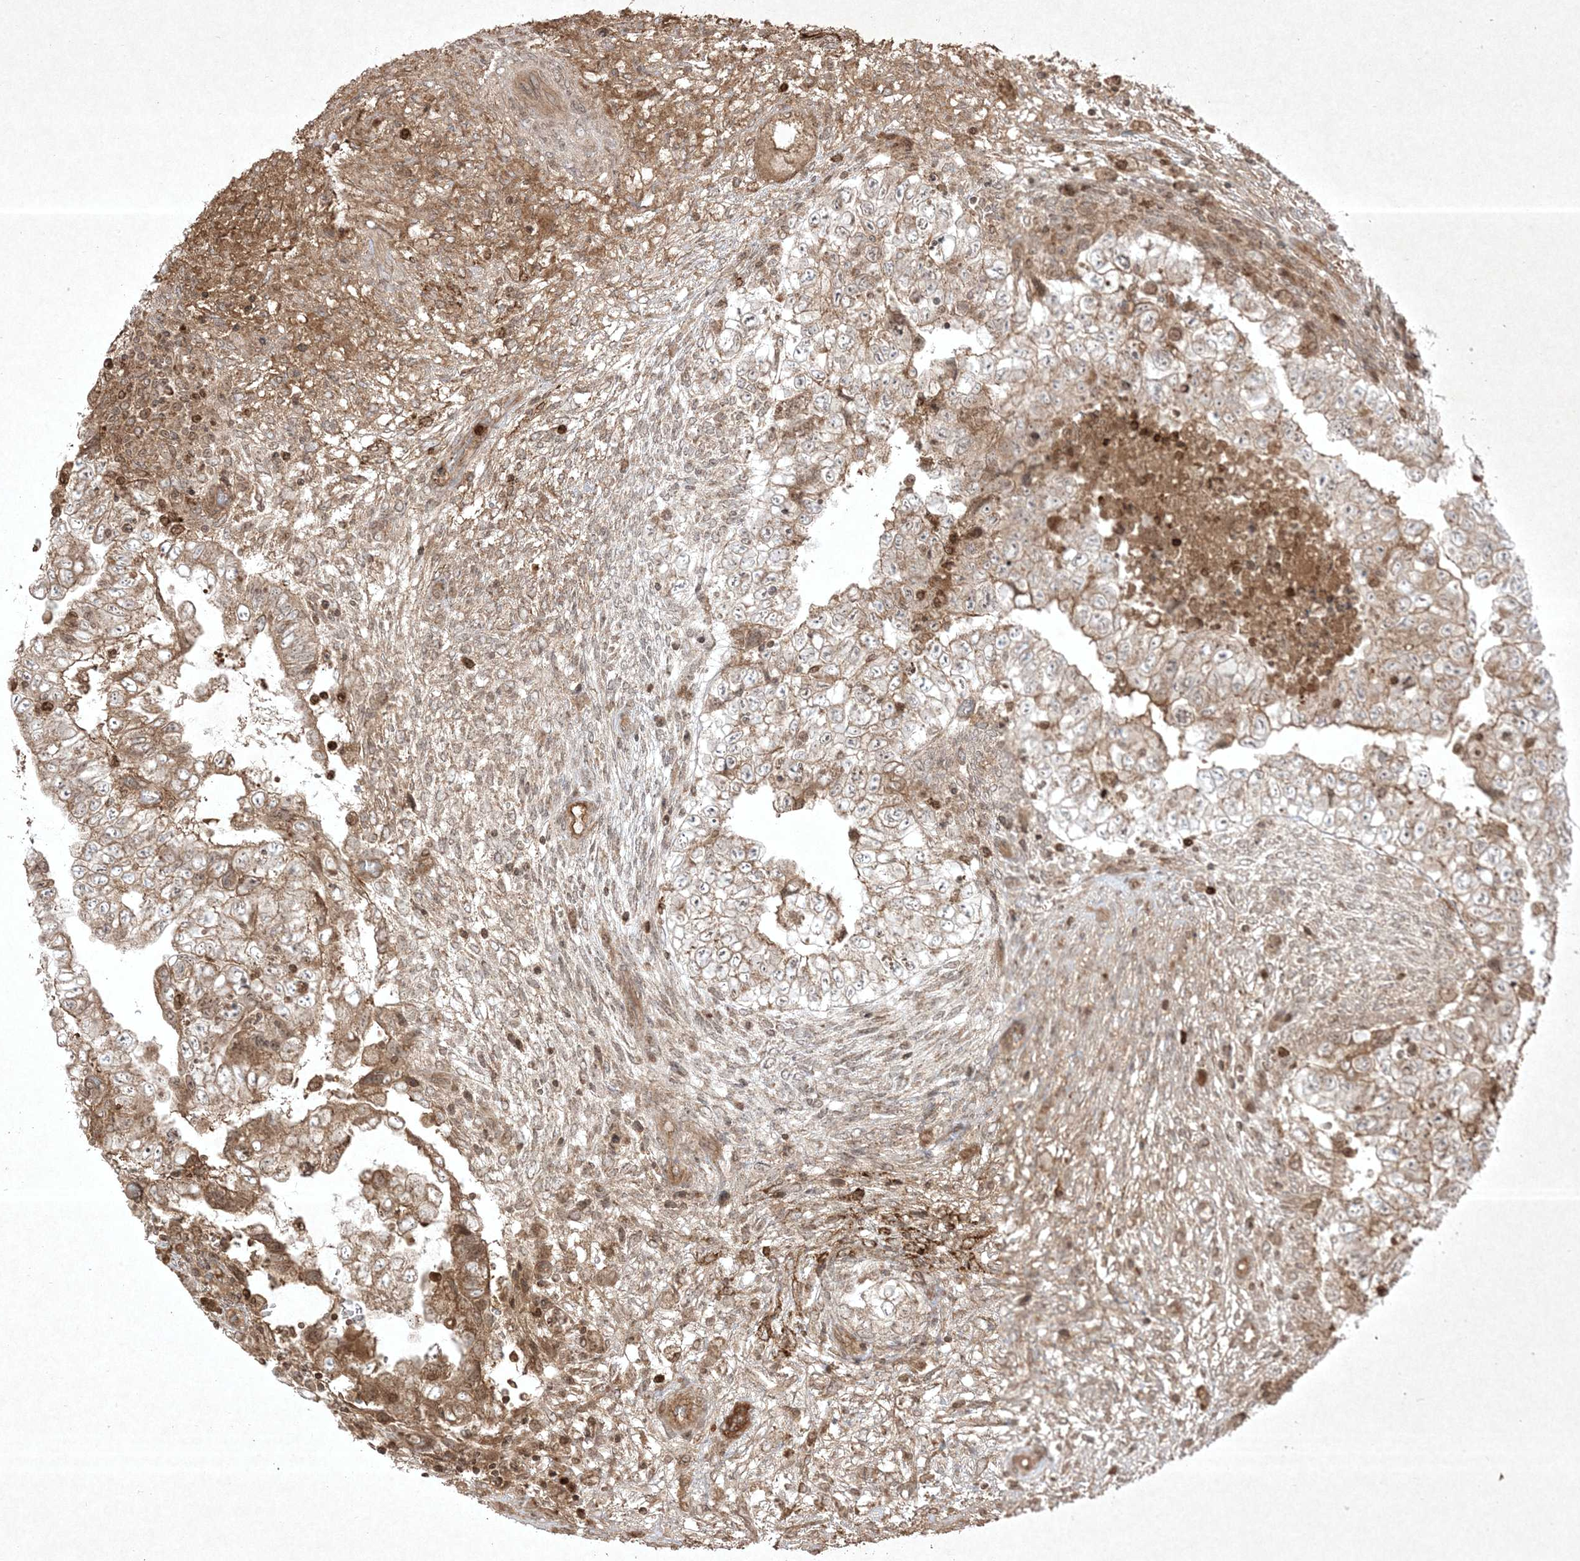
{"staining": {"intensity": "moderate", "quantity": "25%-75%", "location": "cytoplasmic/membranous,nuclear"}, "tissue": "testis cancer", "cell_type": "Tumor cells", "image_type": "cancer", "snomed": [{"axis": "morphology", "description": "Carcinoma, Embryonal, NOS"}, {"axis": "topography", "description": "Testis"}], "caption": "Immunohistochemistry (IHC) of human testis cancer (embryonal carcinoma) demonstrates medium levels of moderate cytoplasmic/membranous and nuclear expression in about 25%-75% of tumor cells.", "gene": "PTK6", "patient": {"sex": "male", "age": 37}}